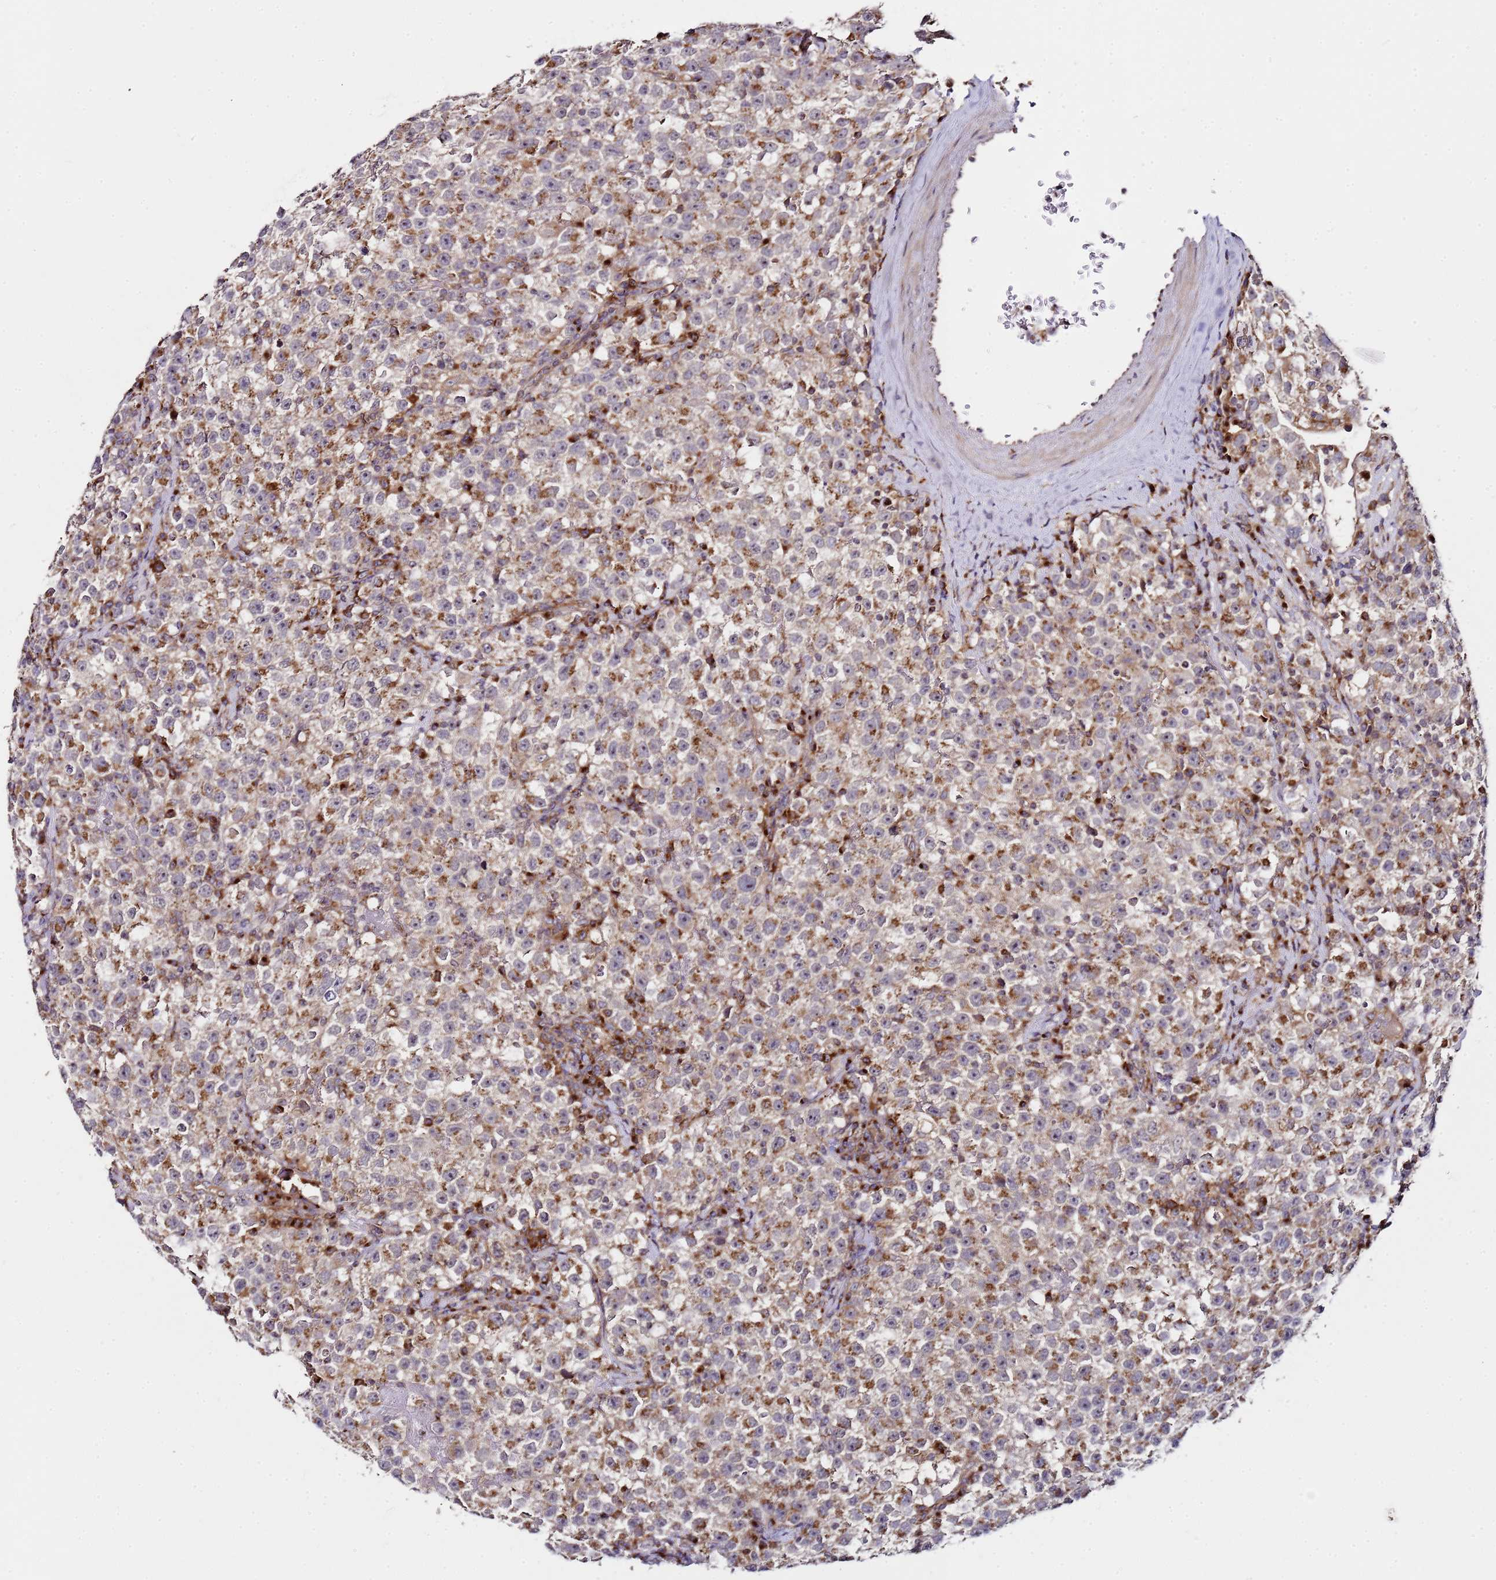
{"staining": {"intensity": "moderate", "quantity": "25%-75%", "location": "cytoplasmic/membranous"}, "tissue": "testis cancer", "cell_type": "Tumor cells", "image_type": "cancer", "snomed": [{"axis": "morphology", "description": "Seminoma, NOS"}, {"axis": "topography", "description": "Testis"}], "caption": "Immunohistochemistry (IHC) of testis seminoma displays medium levels of moderate cytoplasmic/membranous staining in approximately 25%-75% of tumor cells.", "gene": "MRPL49", "patient": {"sex": "male", "age": 22}}